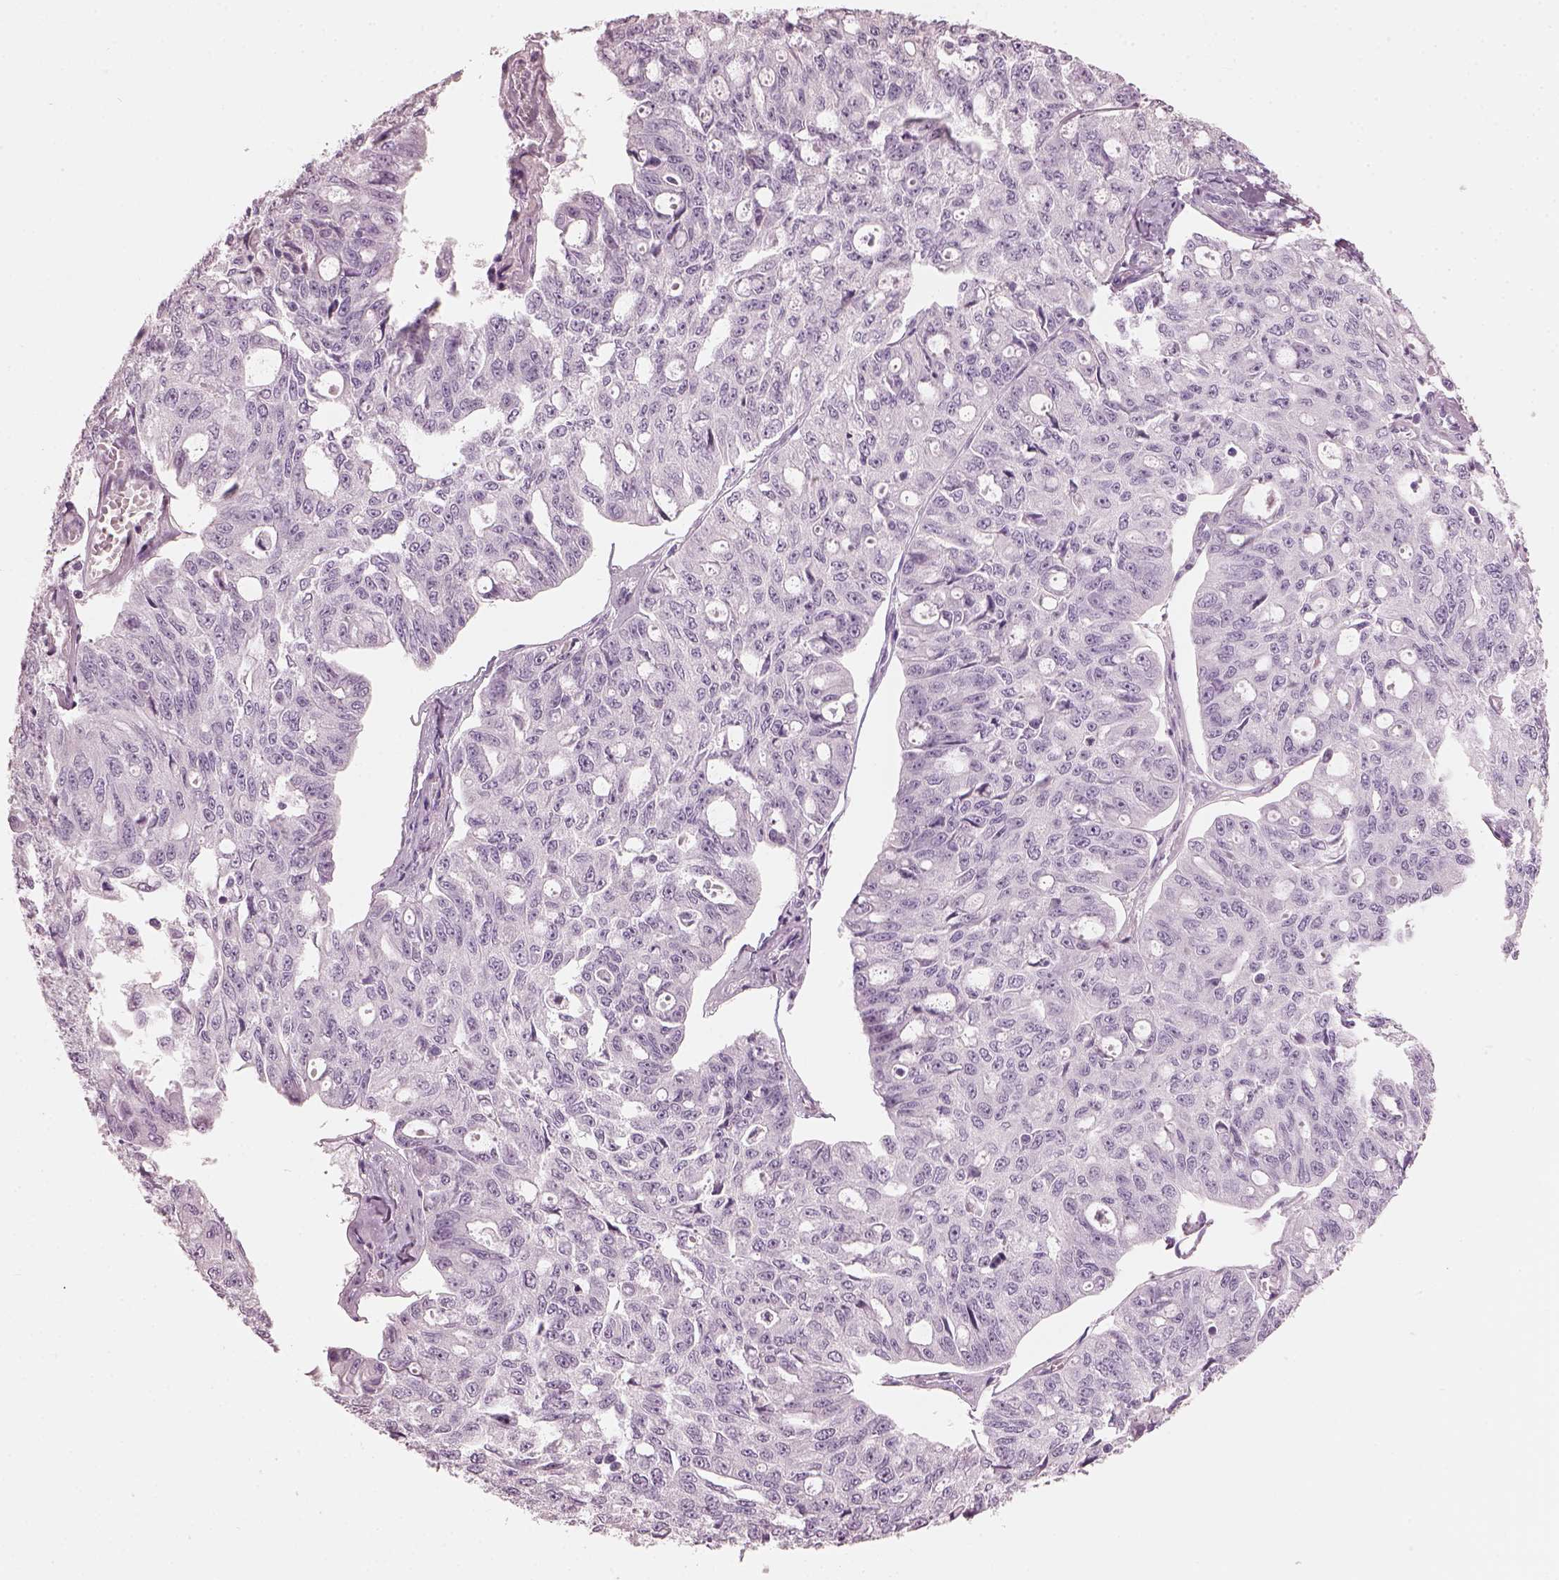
{"staining": {"intensity": "negative", "quantity": "none", "location": "none"}, "tissue": "ovarian cancer", "cell_type": "Tumor cells", "image_type": "cancer", "snomed": [{"axis": "morphology", "description": "Carcinoma, endometroid"}, {"axis": "topography", "description": "Ovary"}], "caption": "DAB immunohistochemical staining of human ovarian endometroid carcinoma demonstrates no significant expression in tumor cells. The staining was performed using DAB (3,3'-diaminobenzidine) to visualize the protein expression in brown, while the nuclei were stained in blue with hematoxylin (Magnification: 20x).", "gene": "HYDIN", "patient": {"sex": "female", "age": 65}}